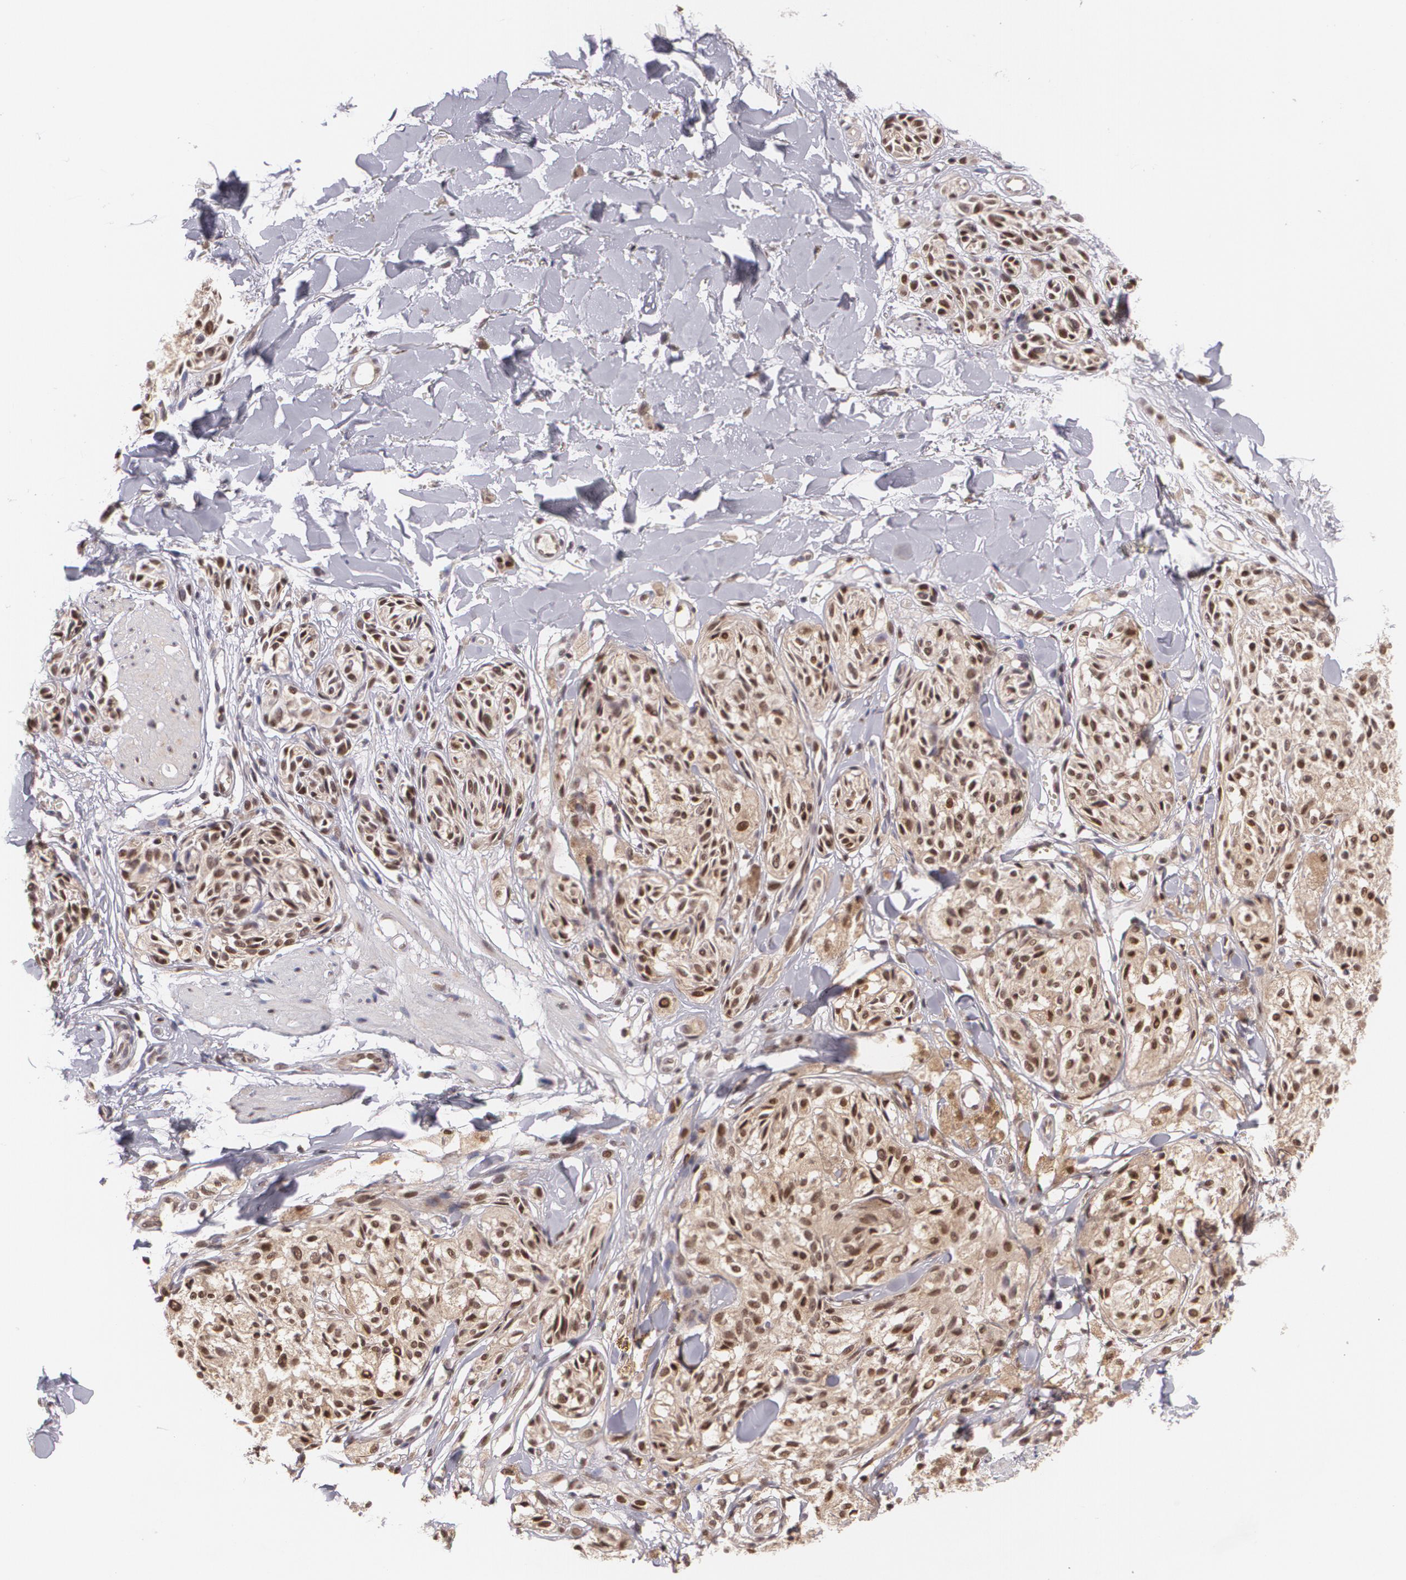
{"staining": {"intensity": "moderate", "quantity": ">75%", "location": "cytoplasmic/membranous,nuclear"}, "tissue": "melanoma", "cell_type": "Tumor cells", "image_type": "cancer", "snomed": [{"axis": "morphology", "description": "Malignant melanoma, Metastatic site"}, {"axis": "topography", "description": "Skin"}], "caption": "Melanoma tissue demonstrates moderate cytoplasmic/membranous and nuclear positivity in about >75% of tumor cells", "gene": "CUL2", "patient": {"sex": "female", "age": 66}}